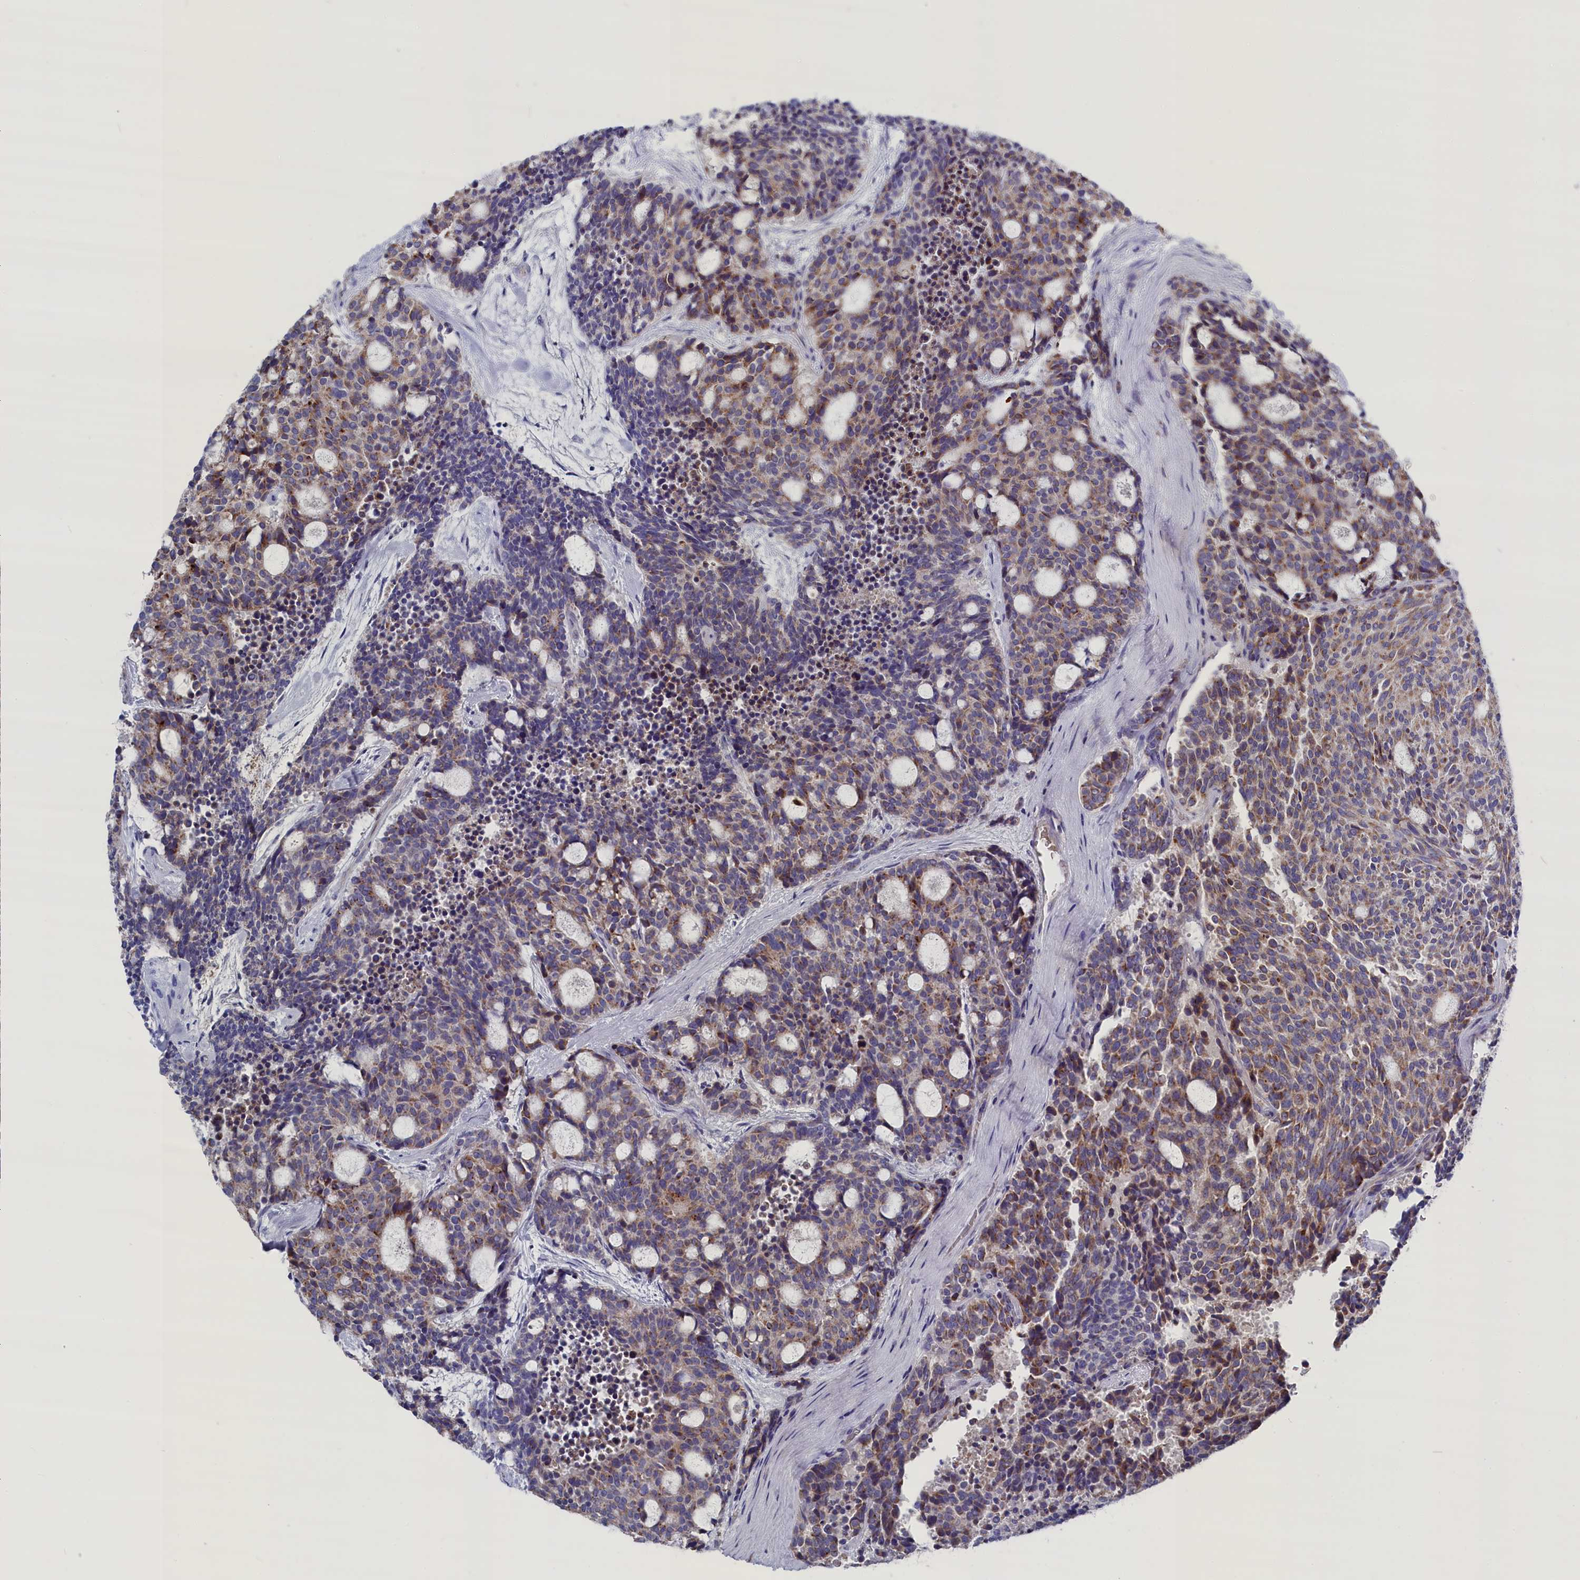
{"staining": {"intensity": "moderate", "quantity": "25%-75%", "location": "cytoplasmic/membranous"}, "tissue": "carcinoid", "cell_type": "Tumor cells", "image_type": "cancer", "snomed": [{"axis": "morphology", "description": "Carcinoid, malignant, NOS"}, {"axis": "topography", "description": "Pancreas"}], "caption": "Carcinoid (malignant) stained with a protein marker shows moderate staining in tumor cells.", "gene": "GPR108", "patient": {"sex": "female", "age": 54}}